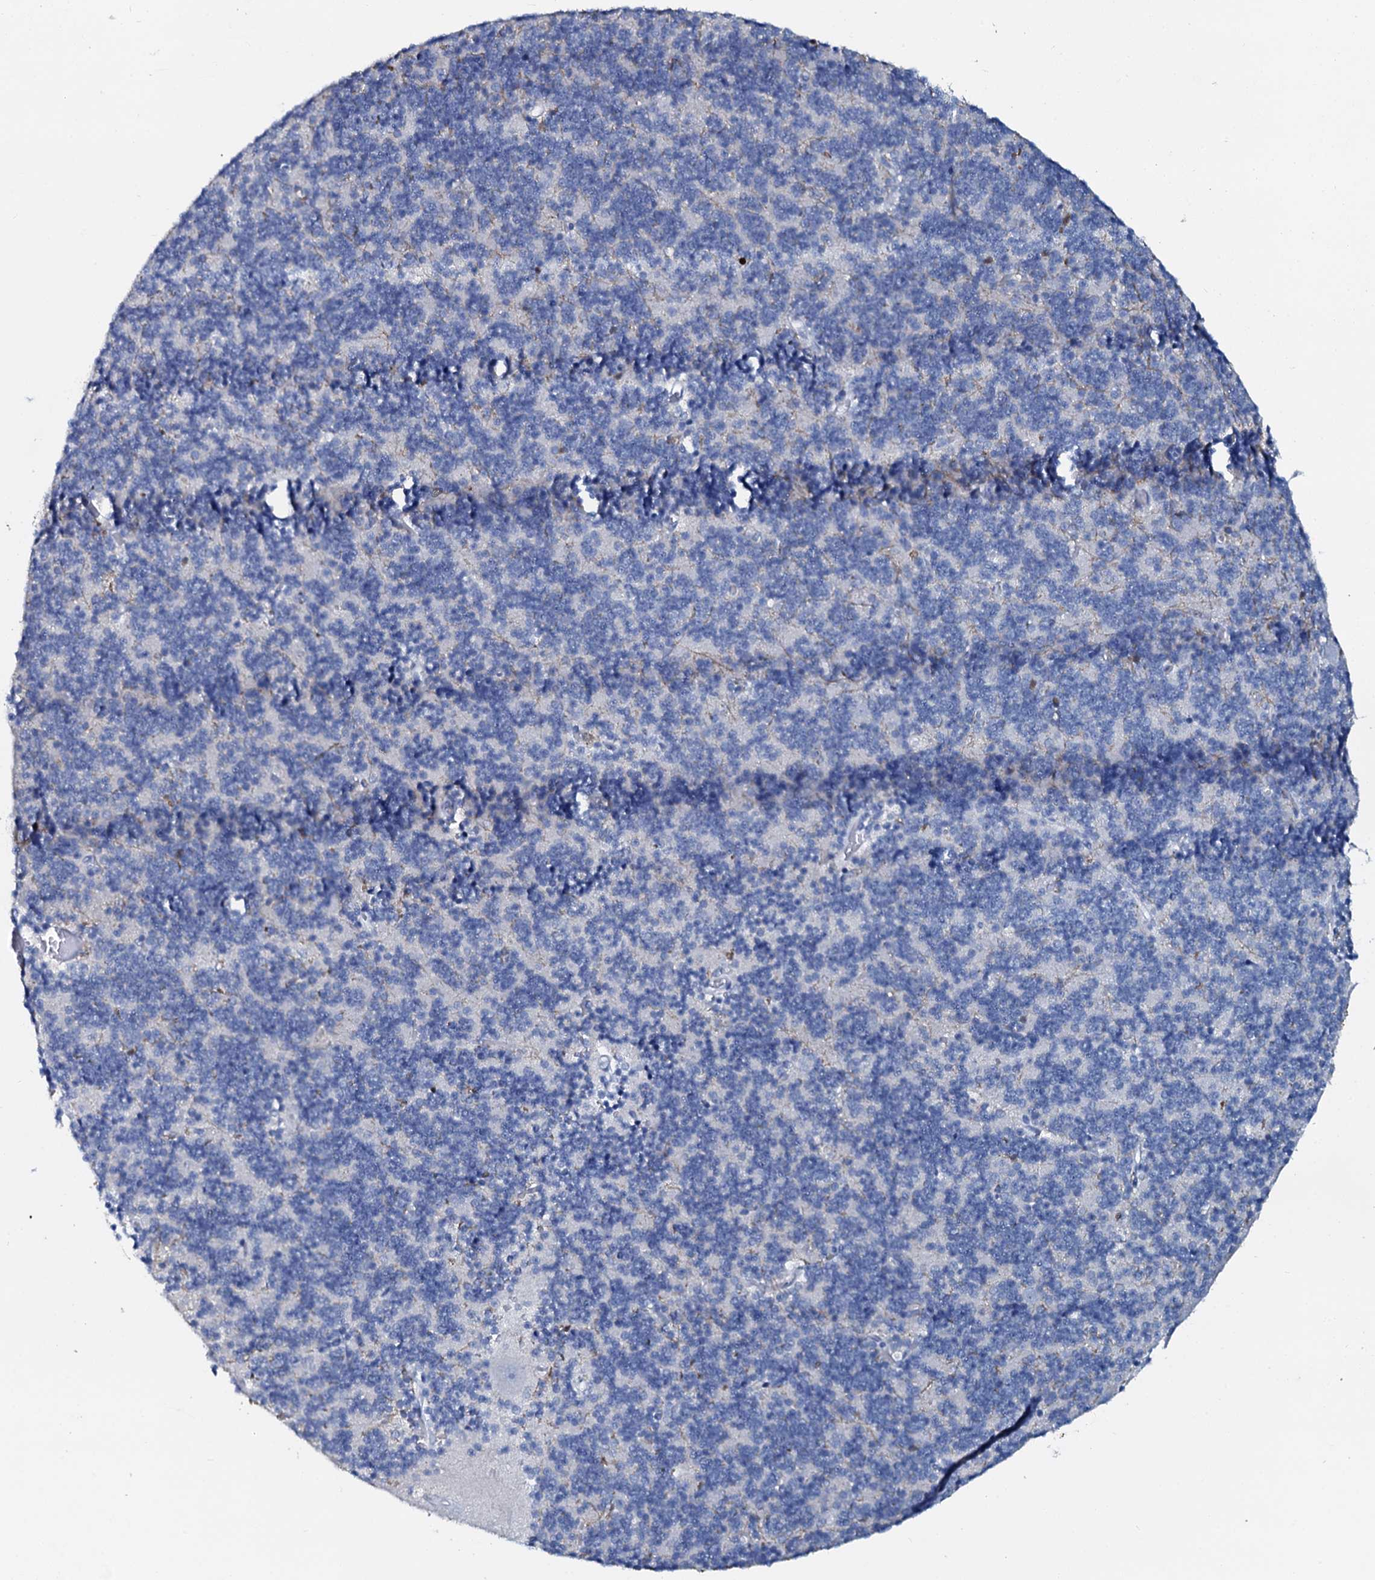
{"staining": {"intensity": "negative", "quantity": "none", "location": "none"}, "tissue": "cerebellum", "cell_type": "Cells in granular layer", "image_type": "normal", "snomed": [{"axis": "morphology", "description": "Normal tissue, NOS"}, {"axis": "topography", "description": "Cerebellum"}], "caption": "Immunohistochemical staining of normal human cerebellum shows no significant staining in cells in granular layer.", "gene": "SLC4A7", "patient": {"sex": "male", "age": 54}}